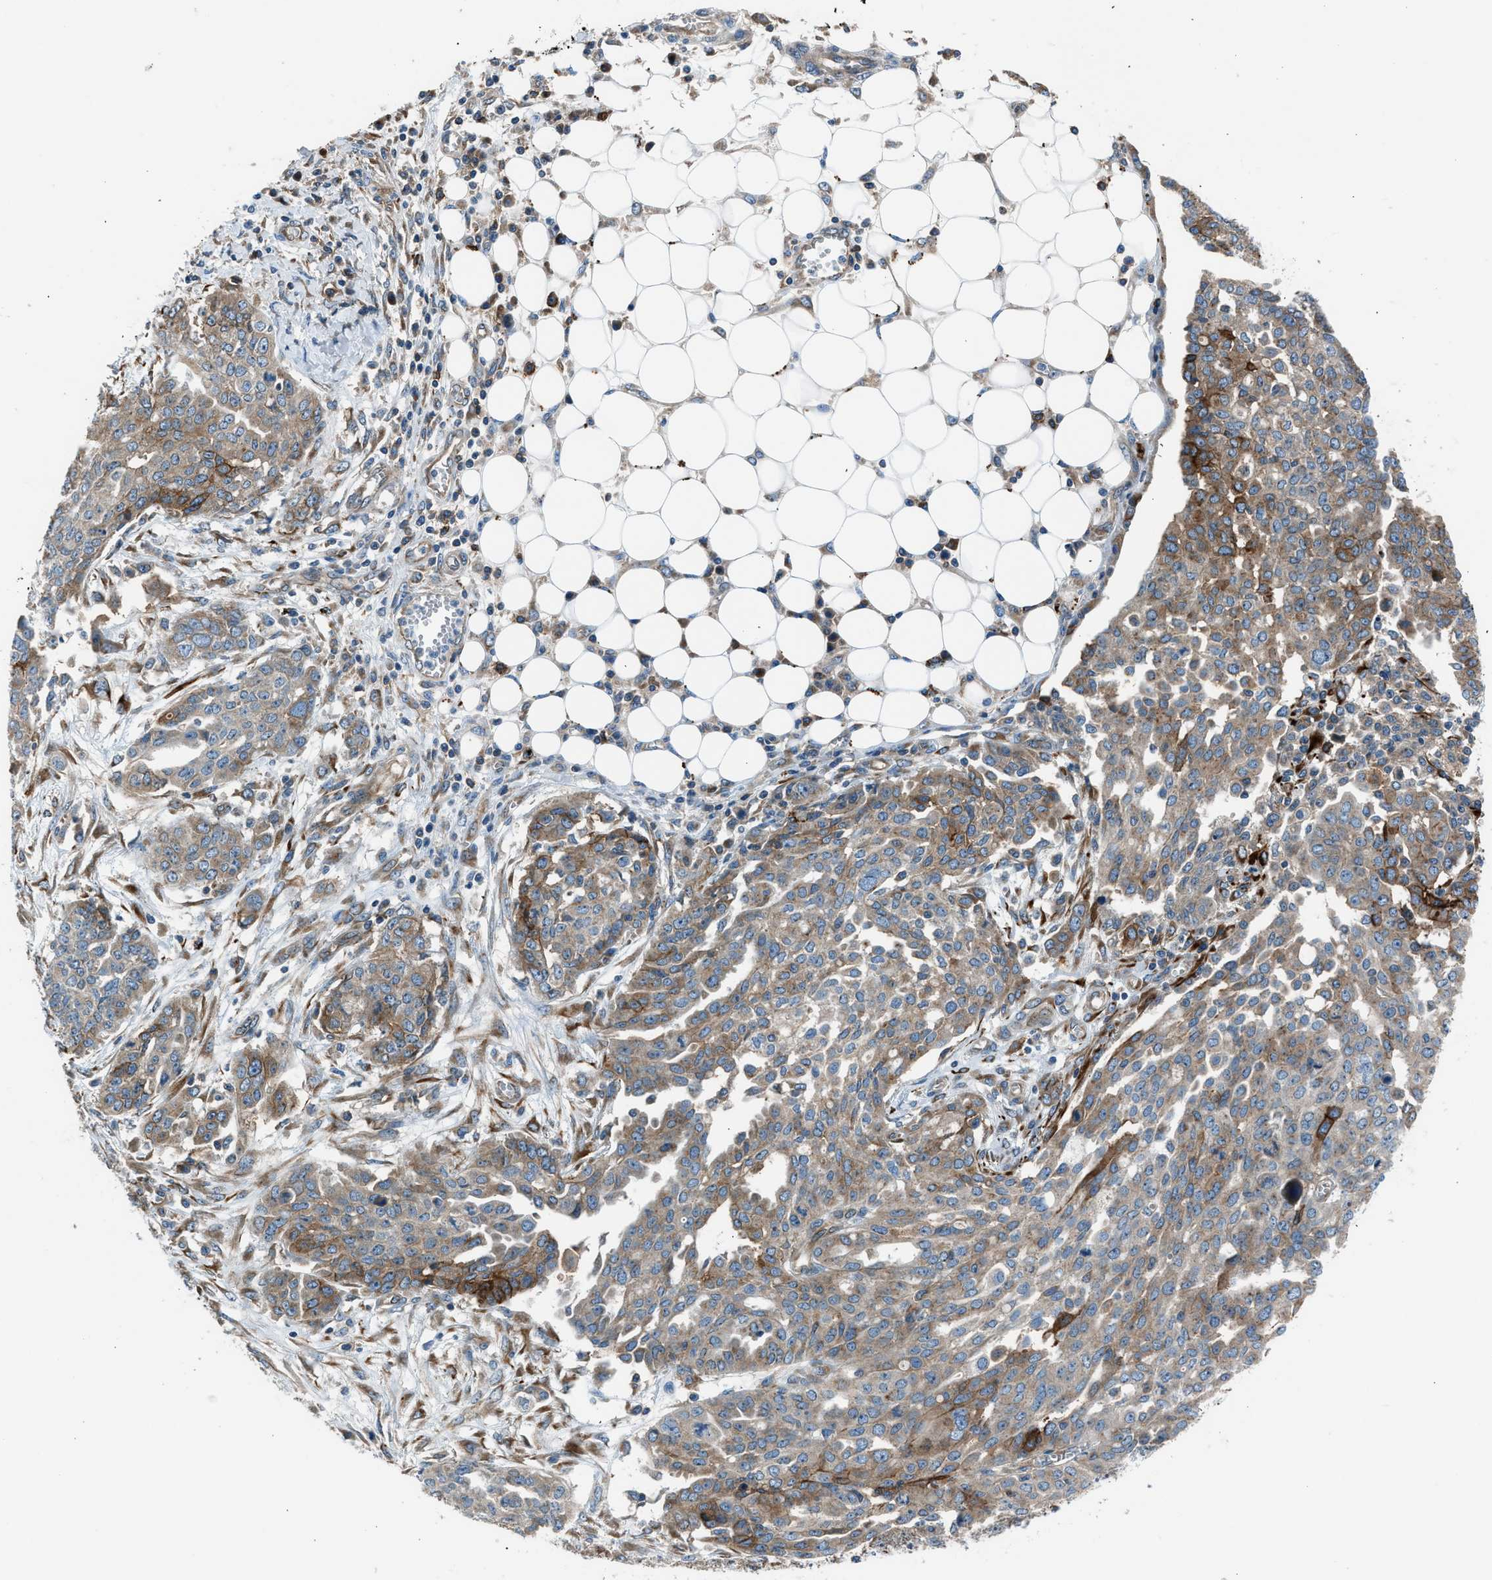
{"staining": {"intensity": "moderate", "quantity": "25%-75%", "location": "cytoplasmic/membranous"}, "tissue": "ovarian cancer", "cell_type": "Tumor cells", "image_type": "cancer", "snomed": [{"axis": "morphology", "description": "Cystadenocarcinoma, serous, NOS"}, {"axis": "topography", "description": "Soft tissue"}, {"axis": "topography", "description": "Ovary"}], "caption": "IHC image of serous cystadenocarcinoma (ovarian) stained for a protein (brown), which reveals medium levels of moderate cytoplasmic/membranous positivity in about 25%-75% of tumor cells.", "gene": "LMBR1", "patient": {"sex": "female", "age": 57}}